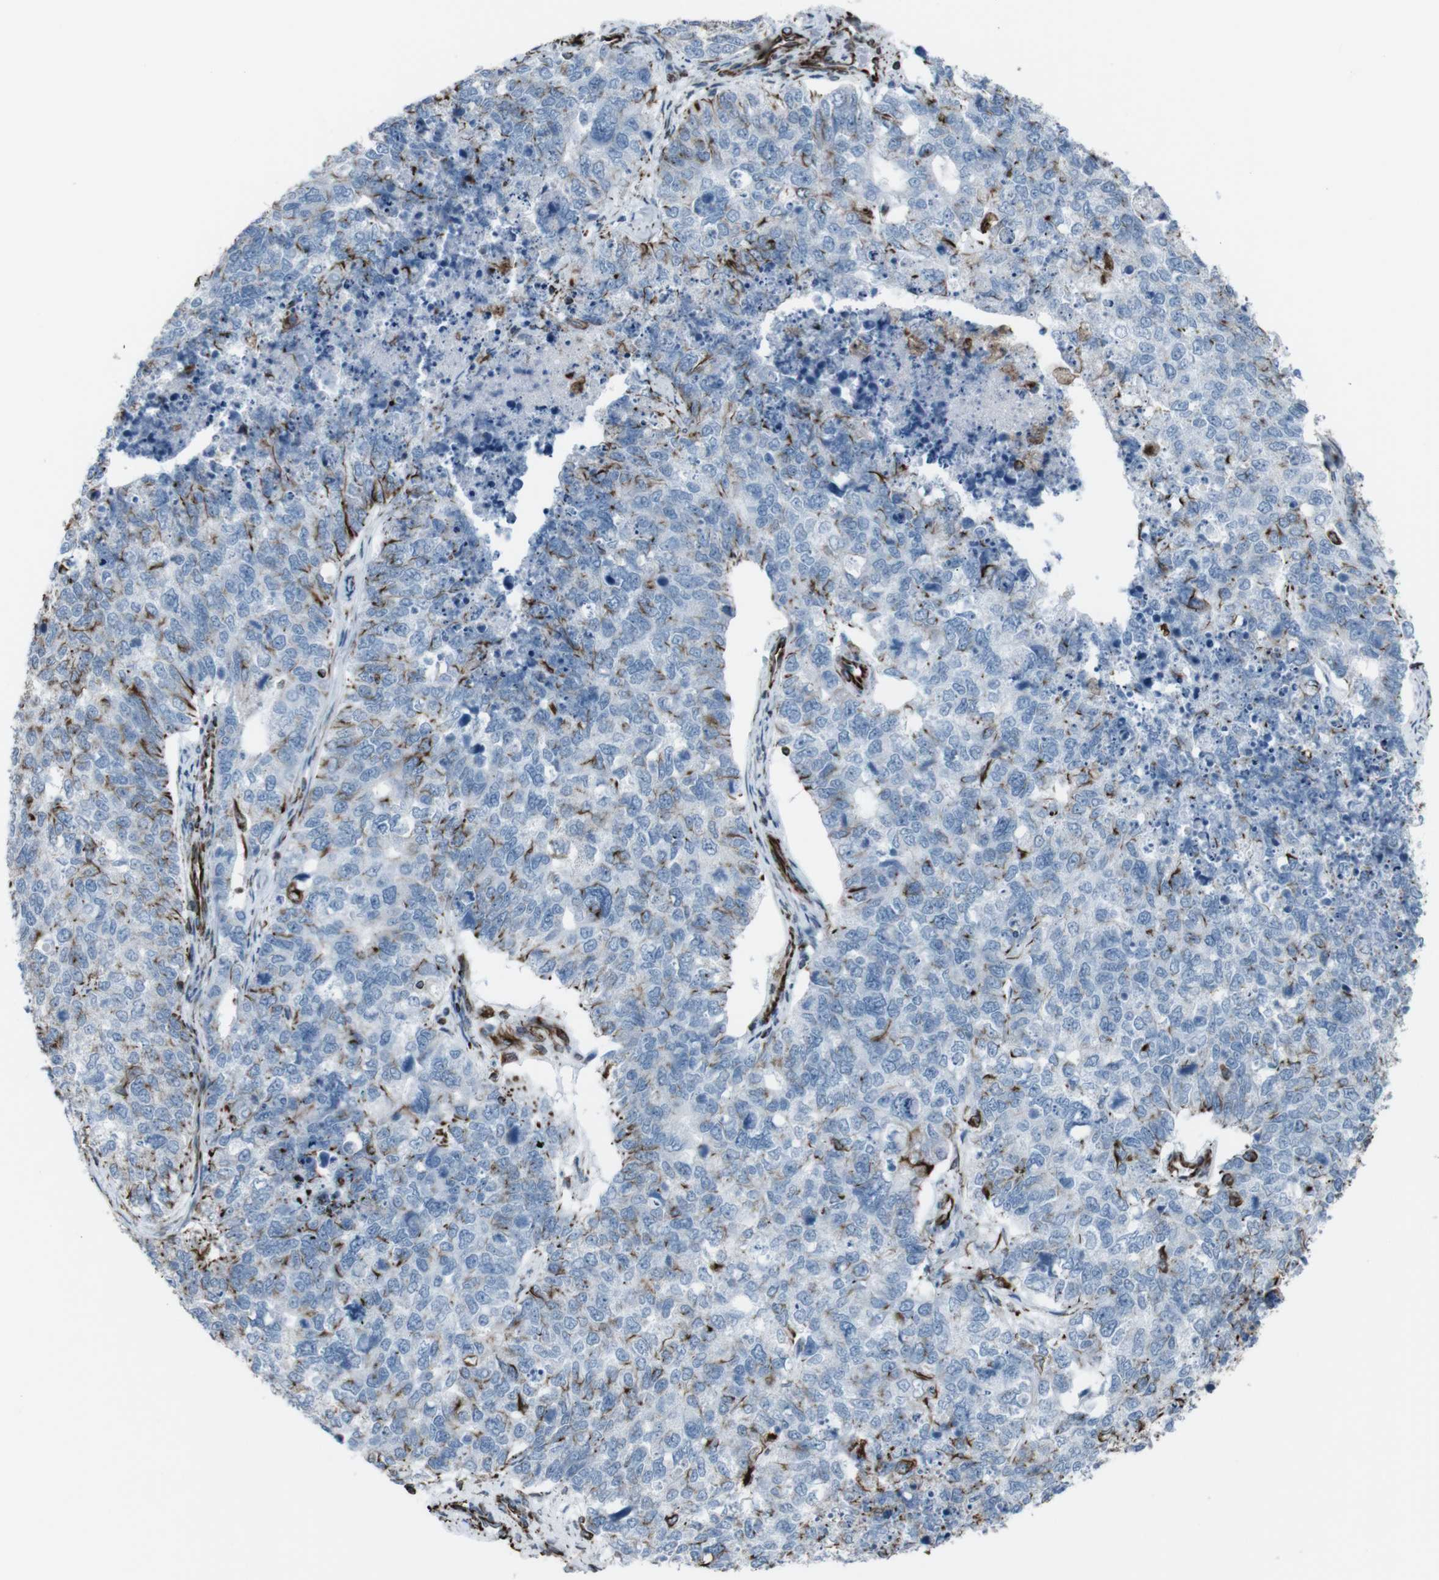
{"staining": {"intensity": "strong", "quantity": "<25%", "location": "cytoplasmic/membranous"}, "tissue": "cervical cancer", "cell_type": "Tumor cells", "image_type": "cancer", "snomed": [{"axis": "morphology", "description": "Squamous cell carcinoma, NOS"}, {"axis": "topography", "description": "Cervix"}], "caption": "Cervical squamous cell carcinoma tissue reveals strong cytoplasmic/membranous staining in approximately <25% of tumor cells", "gene": "ZDHHC6", "patient": {"sex": "female", "age": 63}}